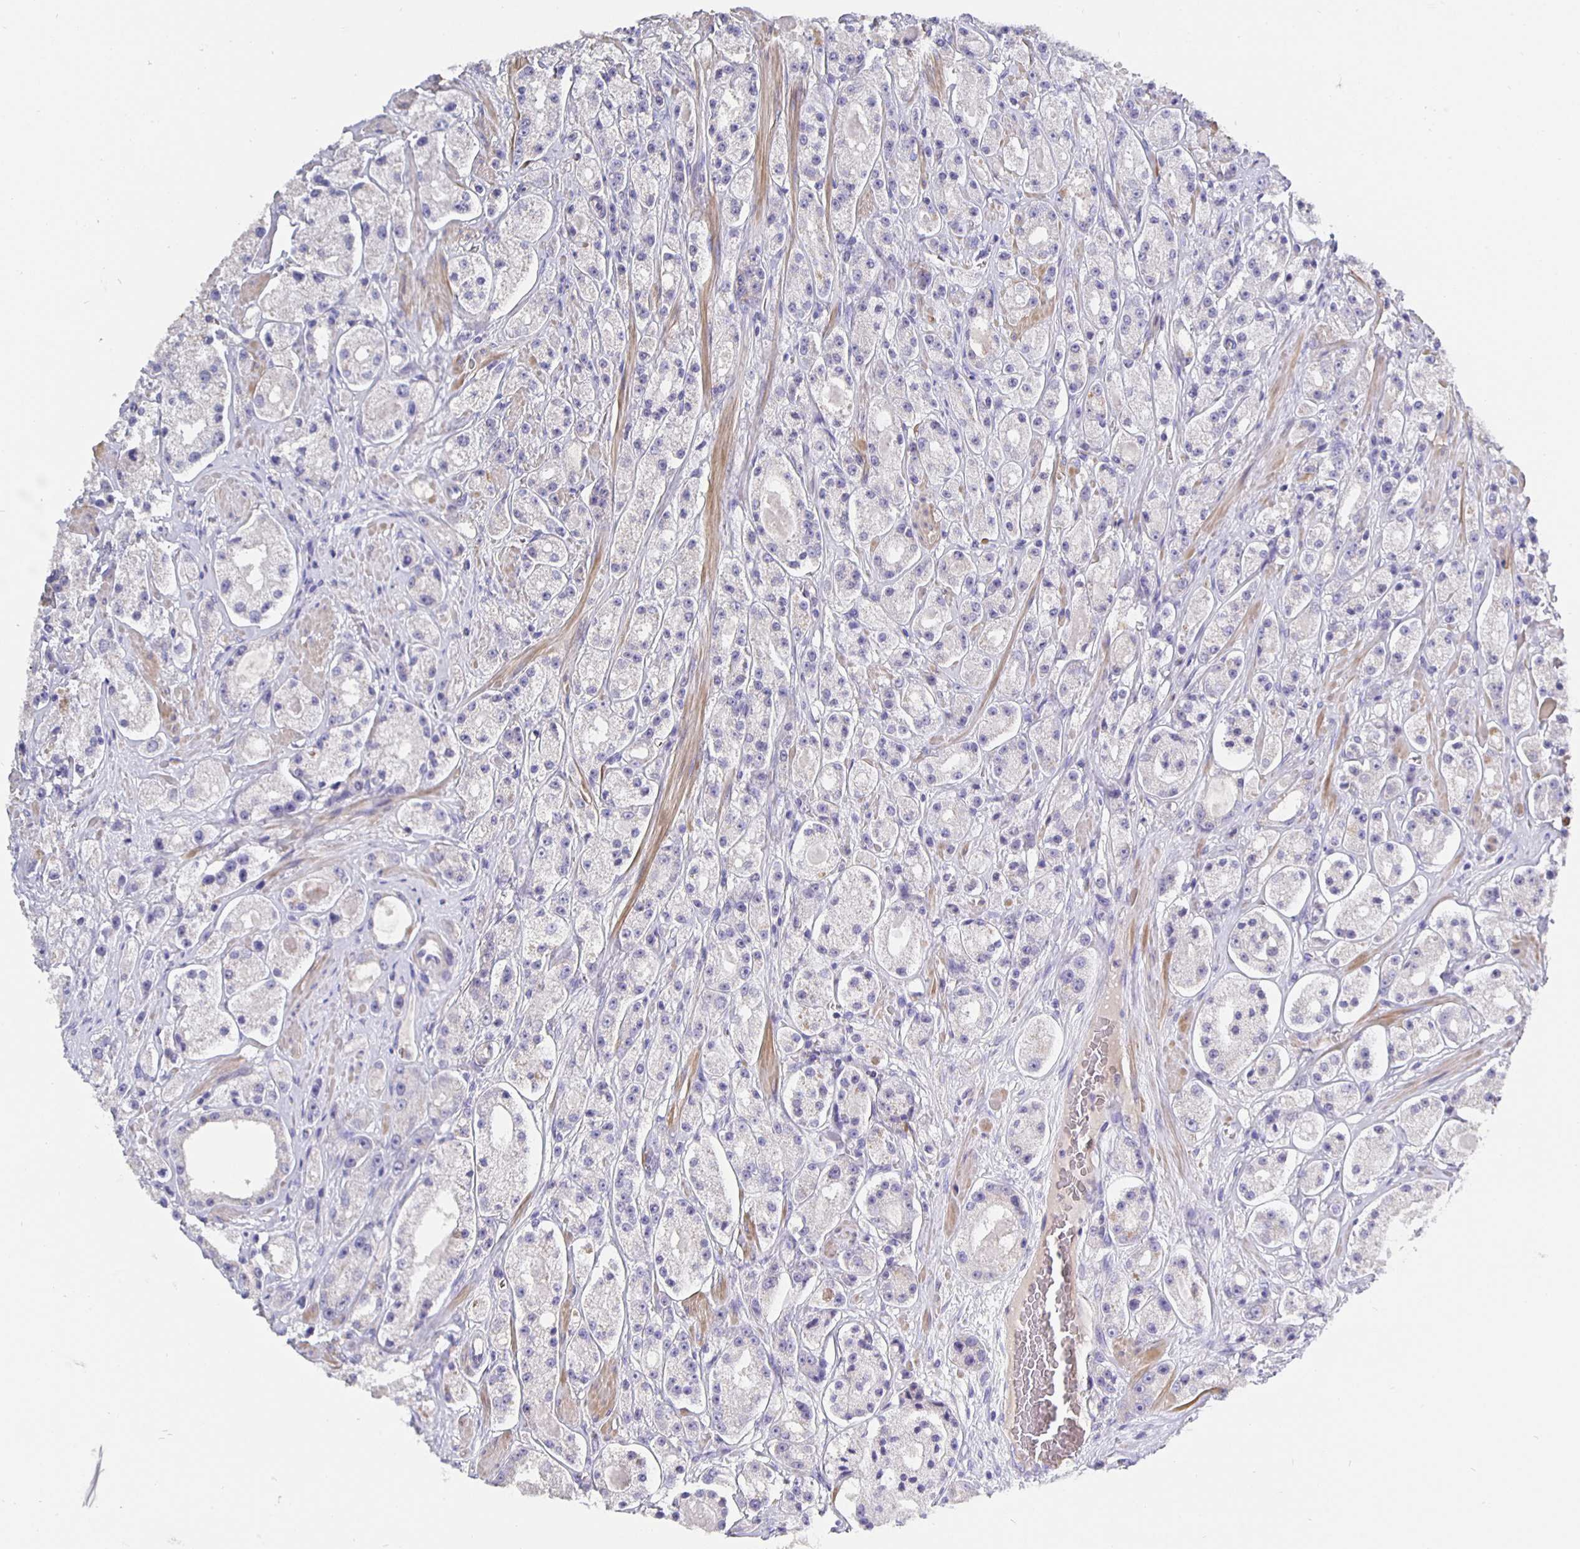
{"staining": {"intensity": "negative", "quantity": "none", "location": "none"}, "tissue": "prostate cancer", "cell_type": "Tumor cells", "image_type": "cancer", "snomed": [{"axis": "morphology", "description": "Adenocarcinoma, High grade"}, {"axis": "topography", "description": "Prostate"}], "caption": "Adenocarcinoma (high-grade) (prostate) was stained to show a protein in brown. There is no significant staining in tumor cells.", "gene": "CFAP74", "patient": {"sex": "male", "age": 67}}